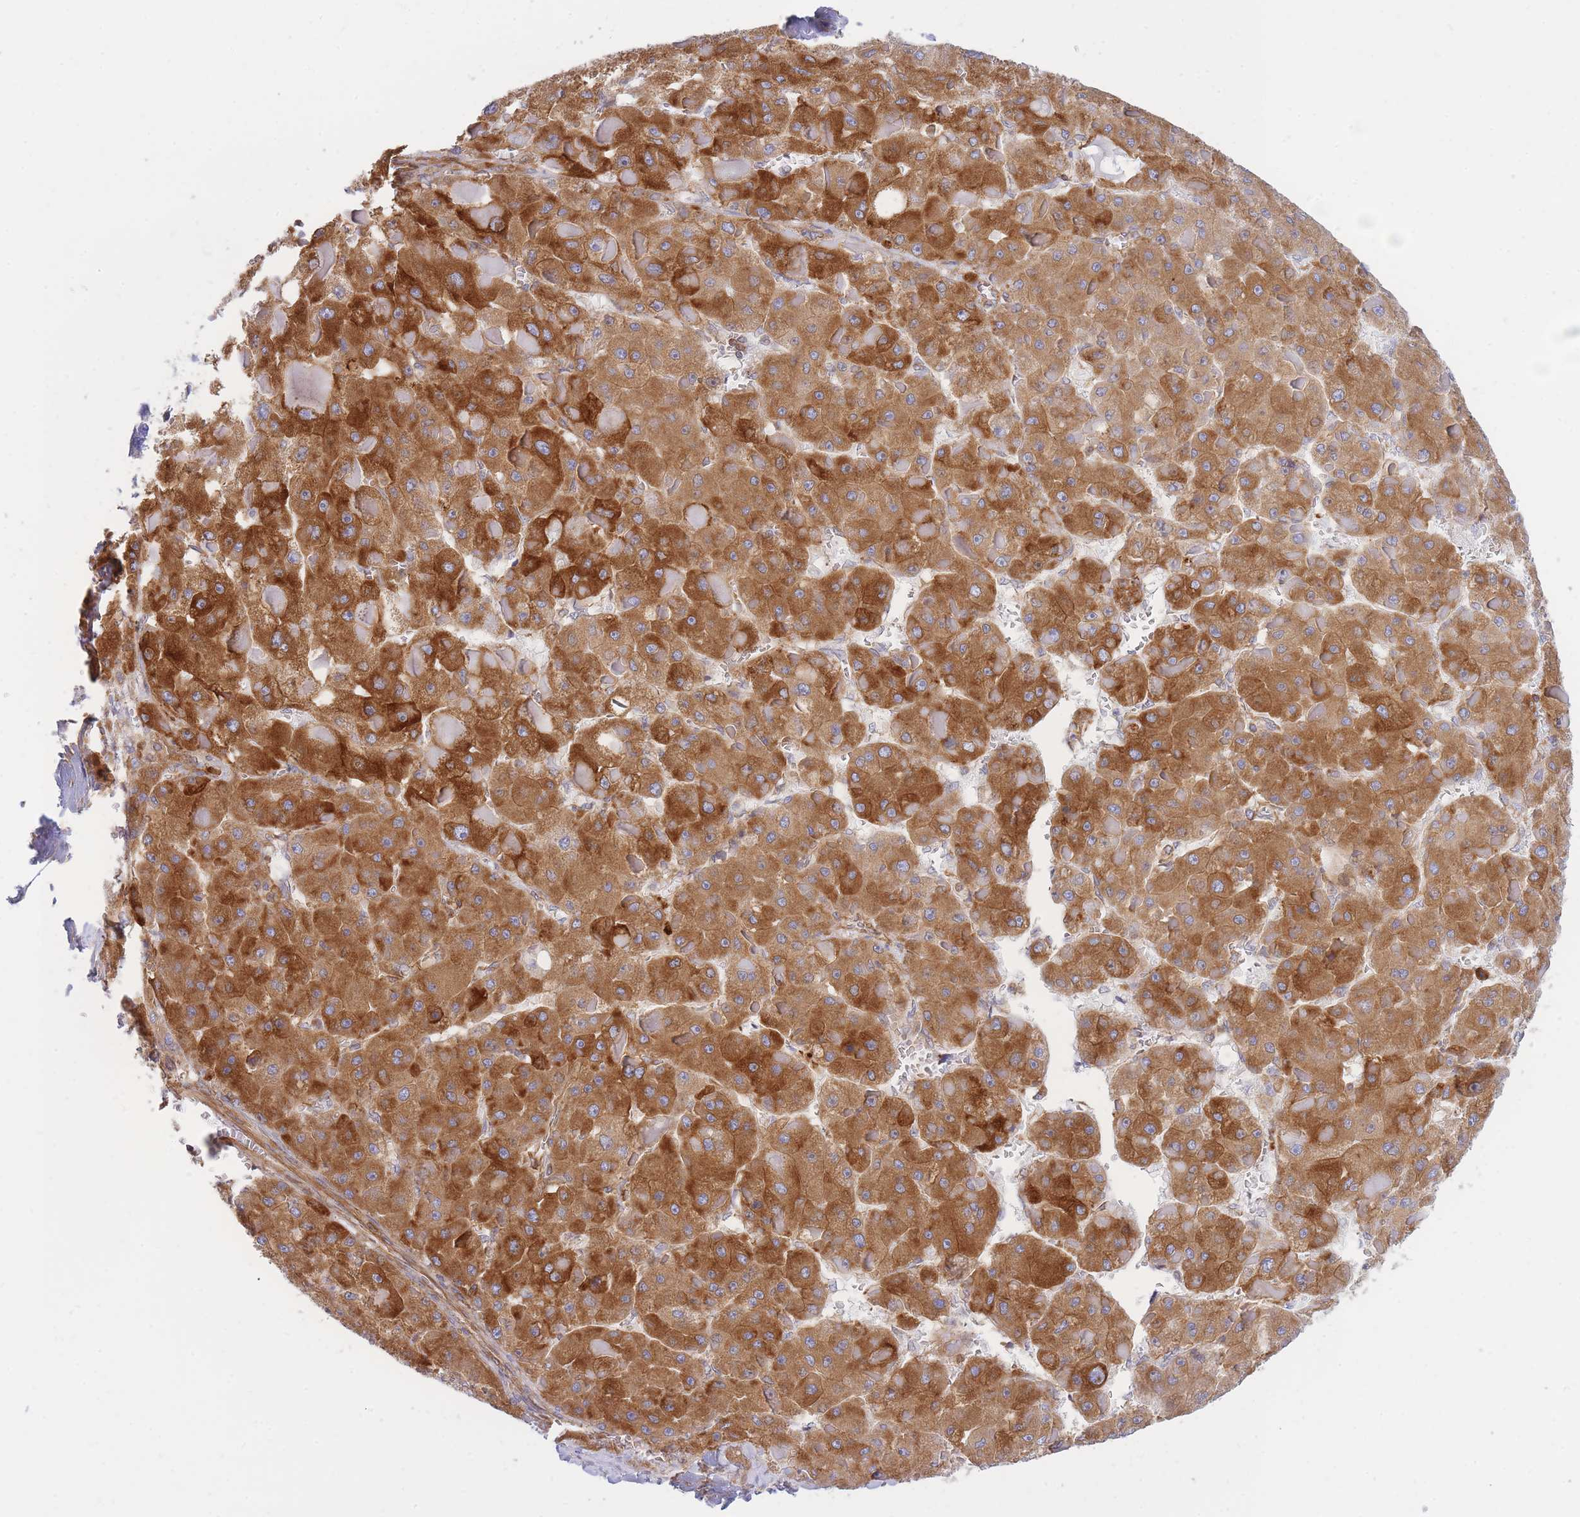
{"staining": {"intensity": "strong", "quantity": ">75%", "location": "cytoplasmic/membranous"}, "tissue": "liver cancer", "cell_type": "Tumor cells", "image_type": "cancer", "snomed": [{"axis": "morphology", "description": "Carcinoma, Hepatocellular, NOS"}, {"axis": "topography", "description": "Liver"}], "caption": "The histopathology image demonstrates a brown stain indicating the presence of a protein in the cytoplasmic/membranous of tumor cells in liver cancer (hepatocellular carcinoma).", "gene": "REM1", "patient": {"sex": "female", "age": 73}}